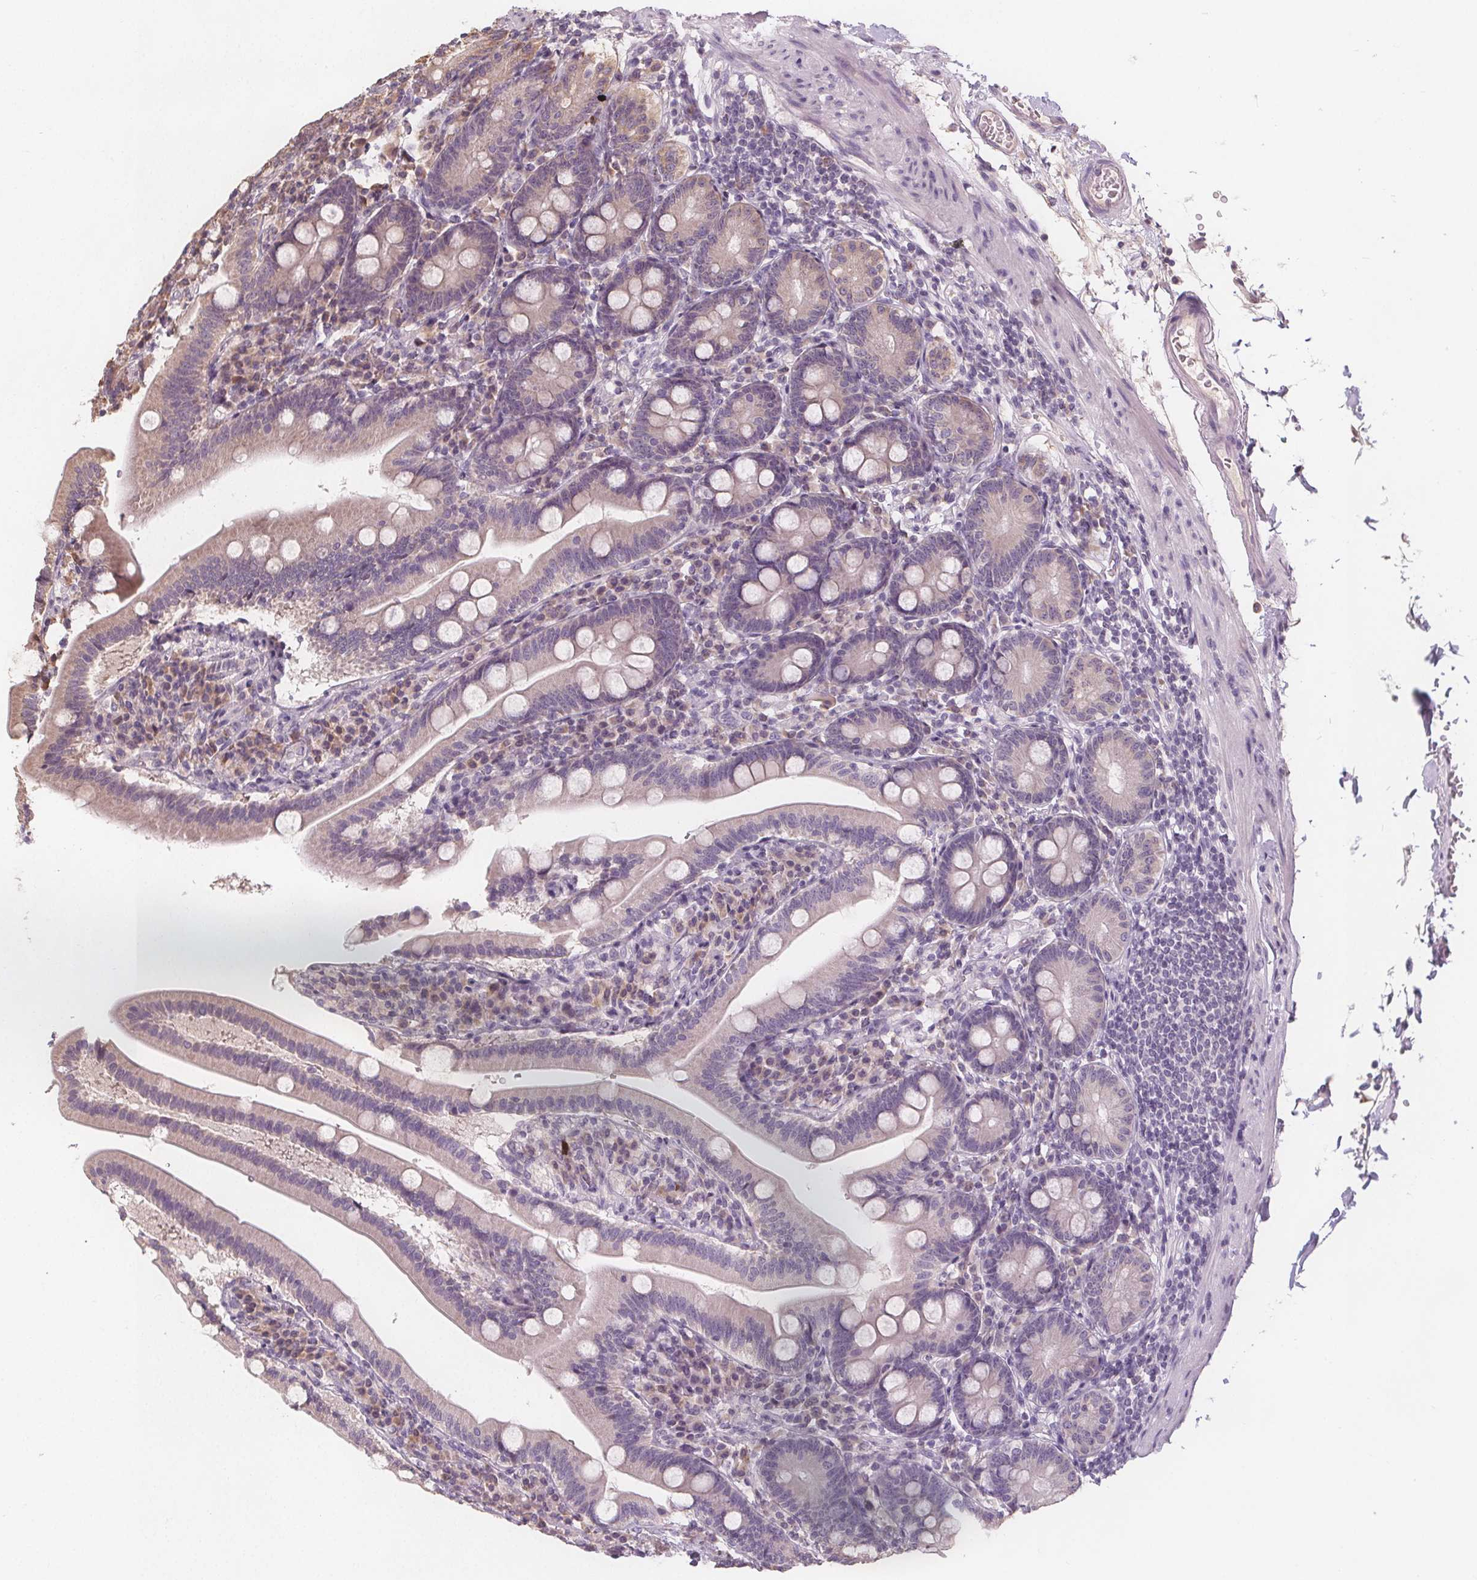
{"staining": {"intensity": "negative", "quantity": "none", "location": "none"}, "tissue": "duodenum", "cell_type": "Glandular cells", "image_type": "normal", "snomed": [{"axis": "morphology", "description": "Normal tissue, NOS"}, {"axis": "topography", "description": "Duodenum"}], "caption": "This is an immunohistochemistry (IHC) micrograph of benign human duodenum. There is no staining in glandular cells.", "gene": "TMEM80", "patient": {"sex": "female", "age": 67}}